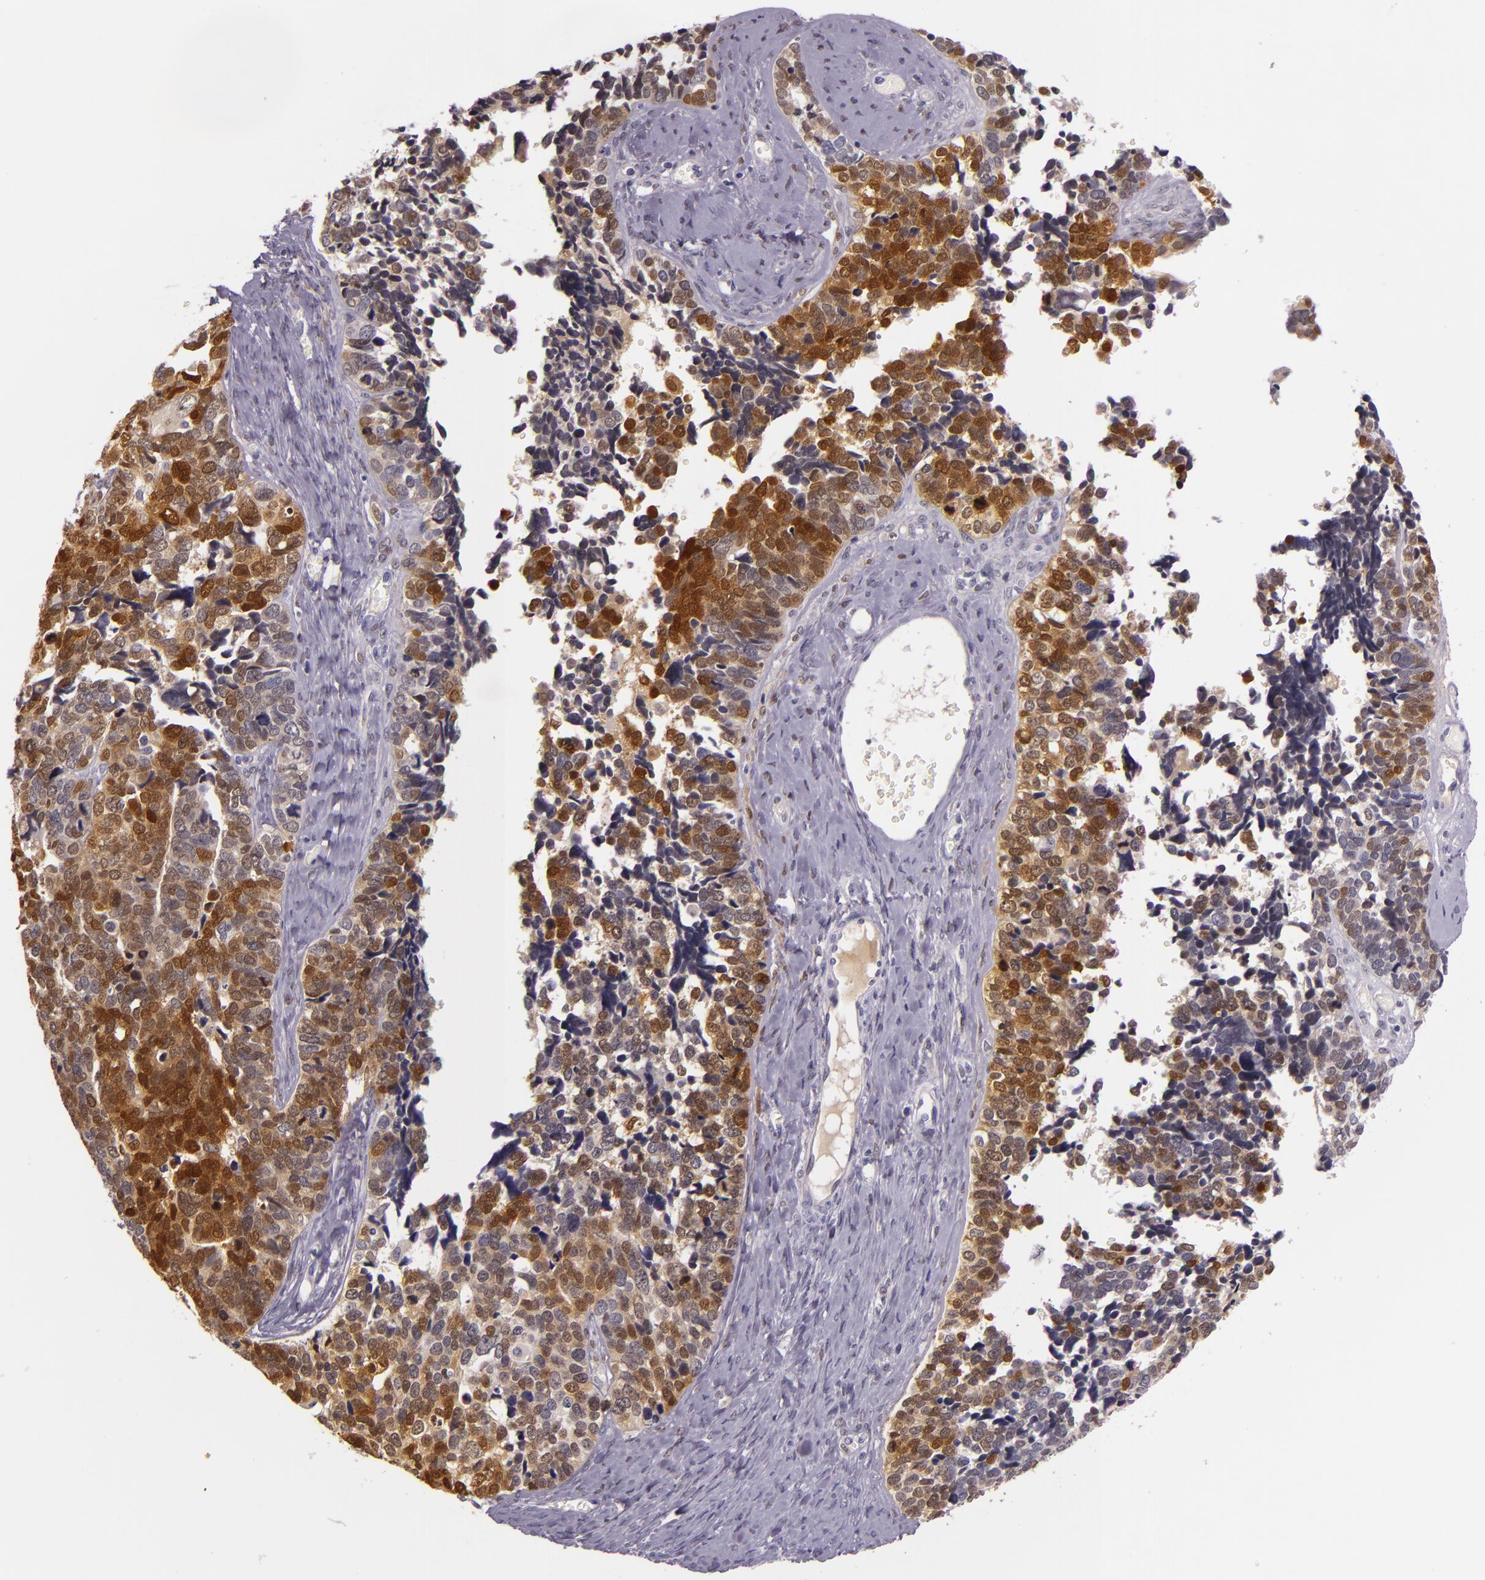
{"staining": {"intensity": "strong", "quantity": "25%-75%", "location": "nuclear"}, "tissue": "ovarian cancer", "cell_type": "Tumor cells", "image_type": "cancer", "snomed": [{"axis": "morphology", "description": "Cystadenocarcinoma, serous, NOS"}, {"axis": "topography", "description": "Ovary"}], "caption": "About 25%-75% of tumor cells in human ovarian cancer (serous cystadenocarcinoma) demonstrate strong nuclear protein positivity as visualized by brown immunohistochemical staining.", "gene": "MT1A", "patient": {"sex": "female", "age": 77}}